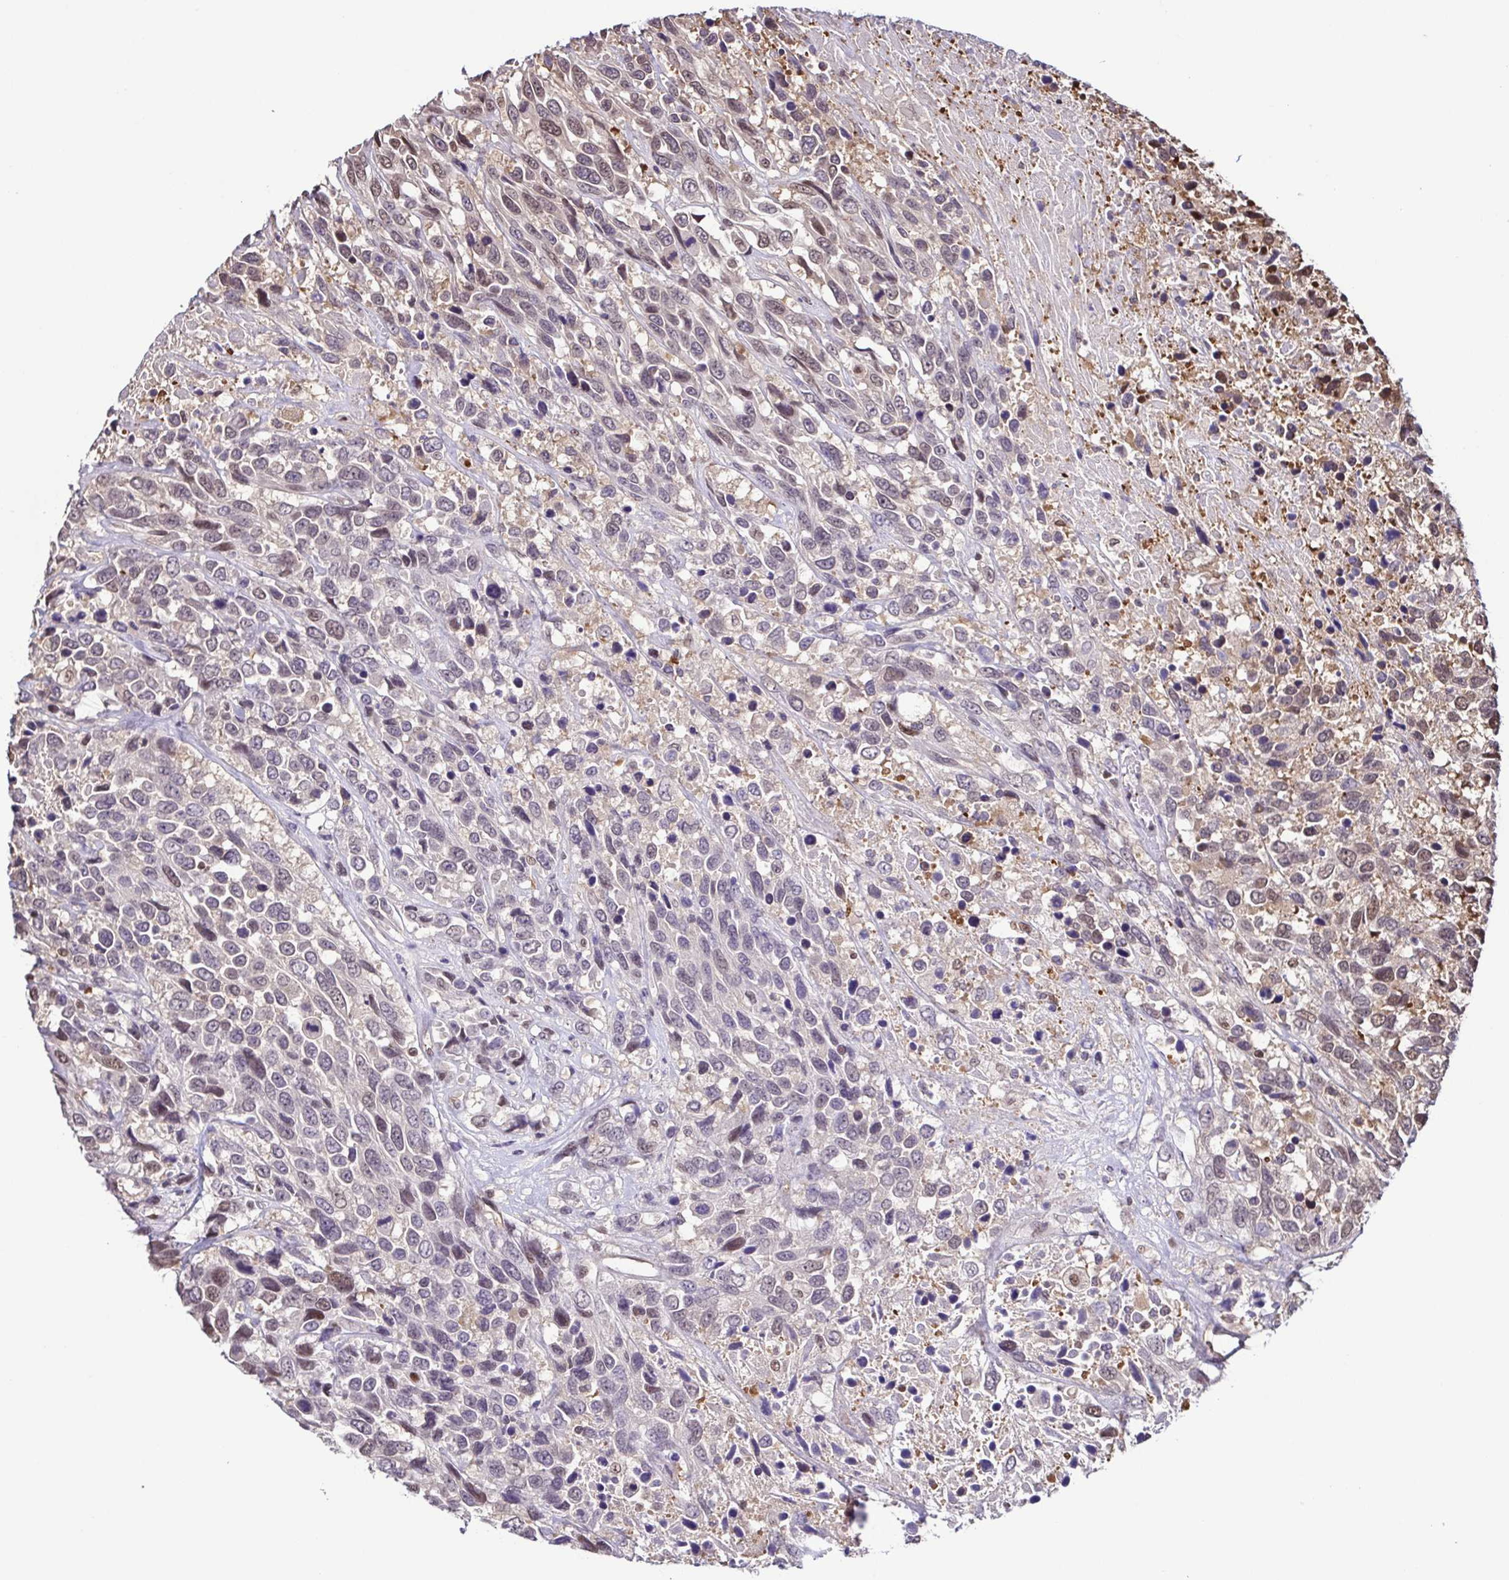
{"staining": {"intensity": "moderate", "quantity": "<25%", "location": "nuclear"}, "tissue": "urothelial cancer", "cell_type": "Tumor cells", "image_type": "cancer", "snomed": [{"axis": "morphology", "description": "Urothelial carcinoma, High grade"}, {"axis": "topography", "description": "Urinary bladder"}], "caption": "Urothelial cancer stained with immunohistochemistry (IHC) reveals moderate nuclear positivity in approximately <25% of tumor cells.", "gene": "PSMB9", "patient": {"sex": "female", "age": 70}}